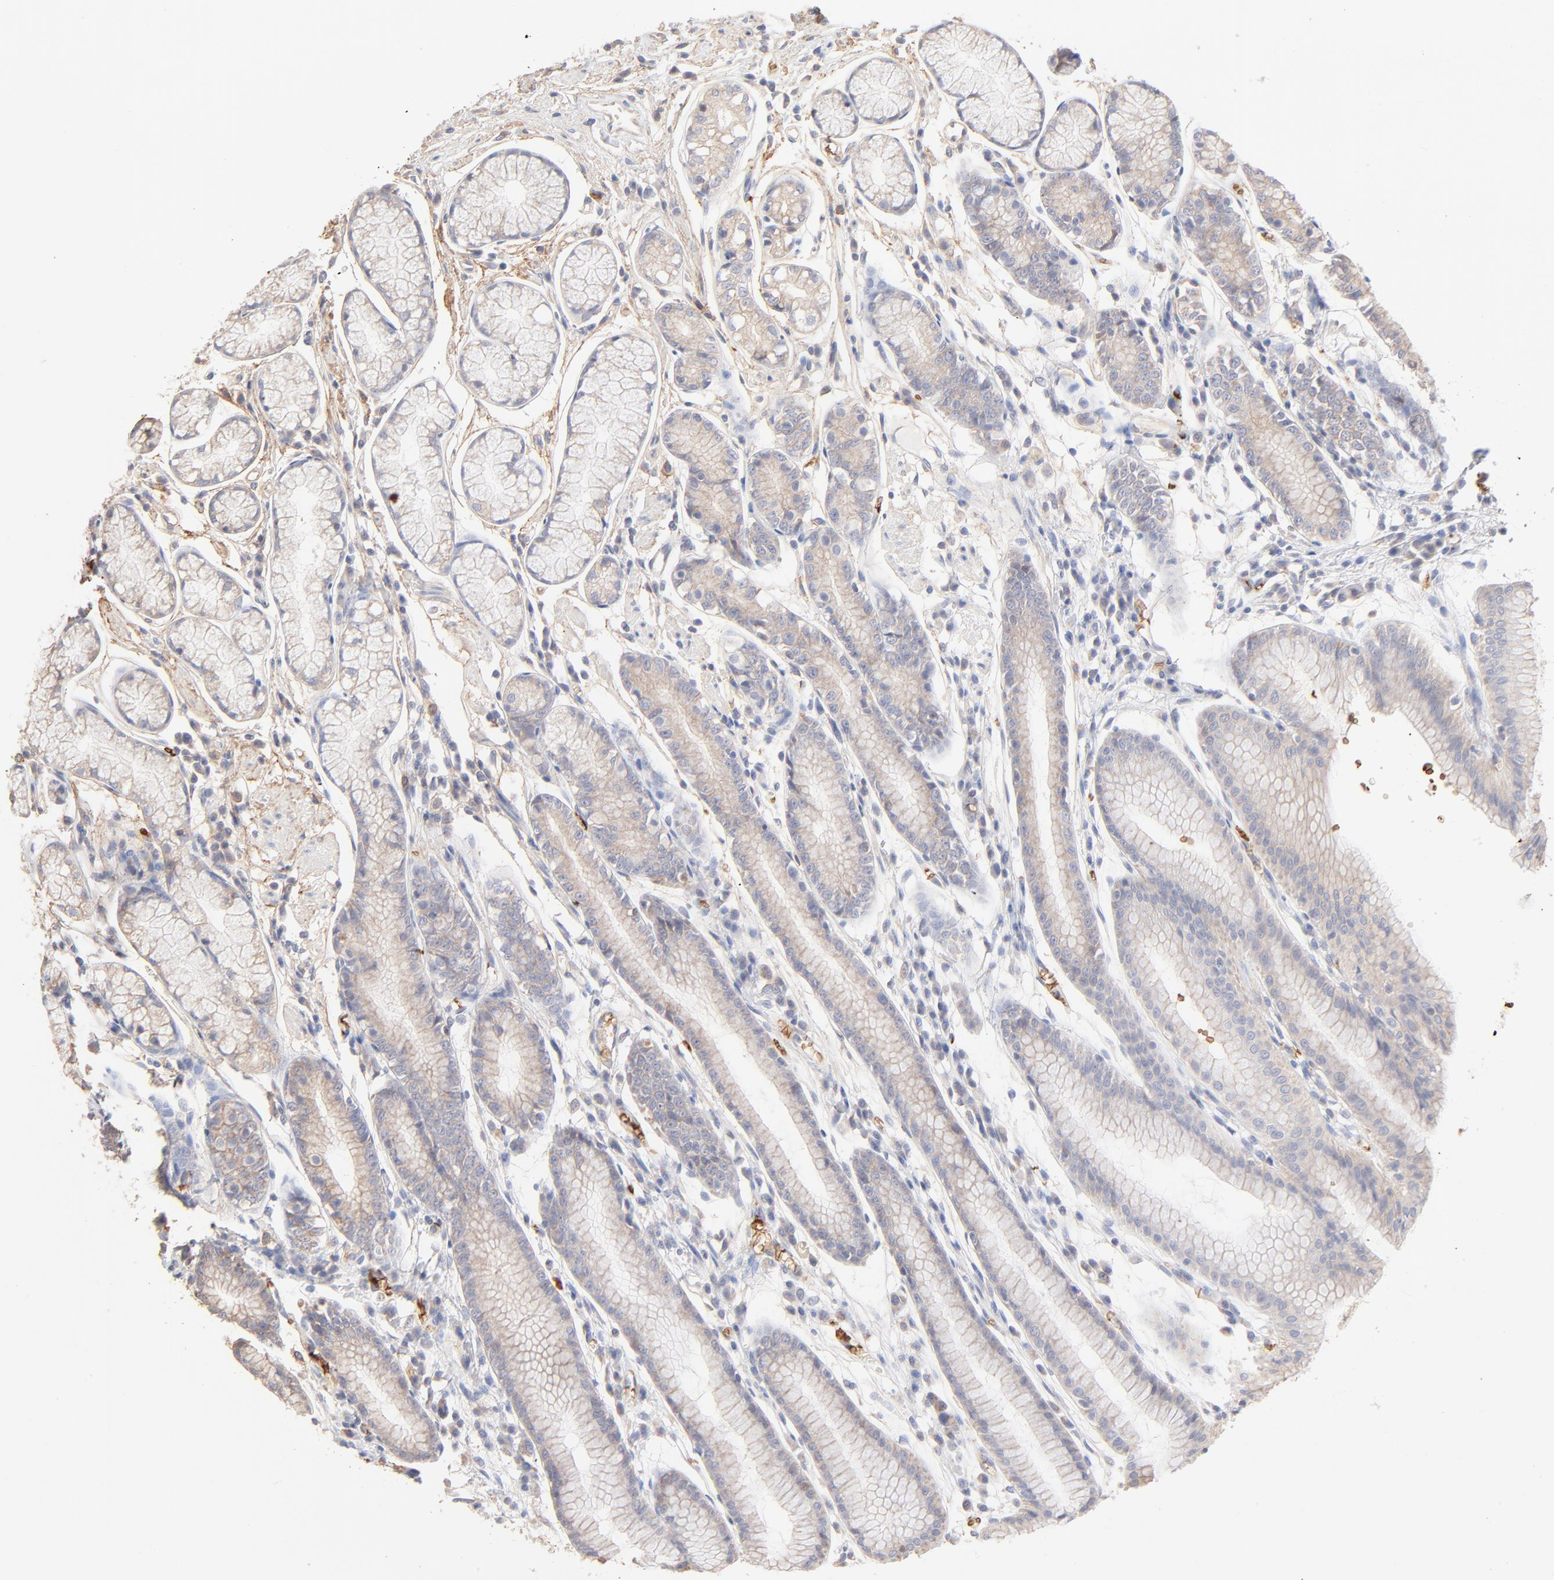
{"staining": {"intensity": "moderate", "quantity": "25%-75%", "location": "cytoplasmic/membranous,nuclear"}, "tissue": "stomach", "cell_type": "Glandular cells", "image_type": "normal", "snomed": [{"axis": "morphology", "description": "Normal tissue, NOS"}, {"axis": "morphology", "description": "Inflammation, NOS"}, {"axis": "topography", "description": "Stomach, lower"}], "caption": "A medium amount of moderate cytoplasmic/membranous,nuclear expression is identified in about 25%-75% of glandular cells in benign stomach. Nuclei are stained in blue.", "gene": "SPTB", "patient": {"sex": "male", "age": 59}}